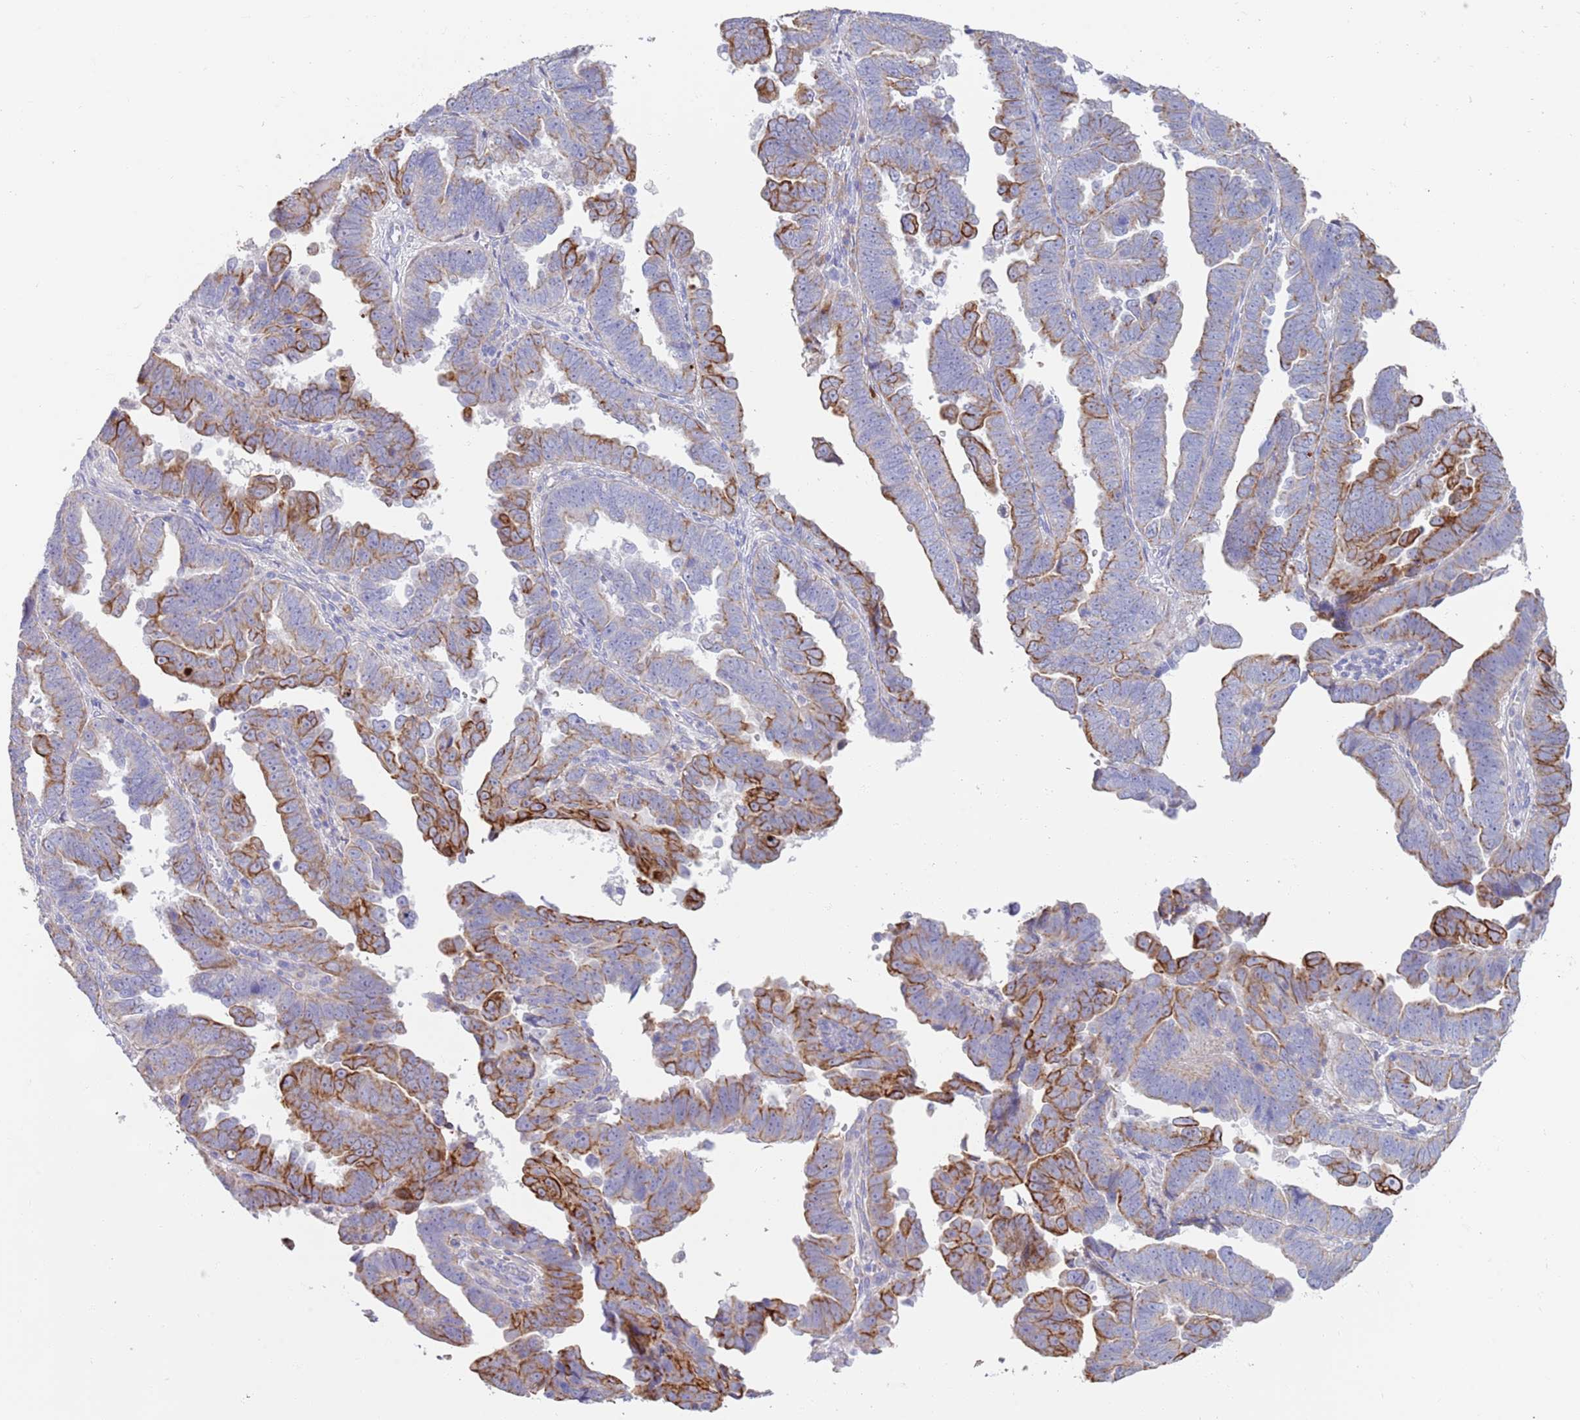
{"staining": {"intensity": "strong", "quantity": "<25%", "location": "cytoplasmic/membranous"}, "tissue": "endometrial cancer", "cell_type": "Tumor cells", "image_type": "cancer", "snomed": [{"axis": "morphology", "description": "Adenocarcinoma, NOS"}, {"axis": "topography", "description": "Endometrium"}], "caption": "Protein staining of endometrial cancer tissue displays strong cytoplasmic/membranous expression in approximately <25% of tumor cells. (IHC, brightfield microscopy, high magnification).", "gene": "CCDC149", "patient": {"sex": "female", "age": 75}}